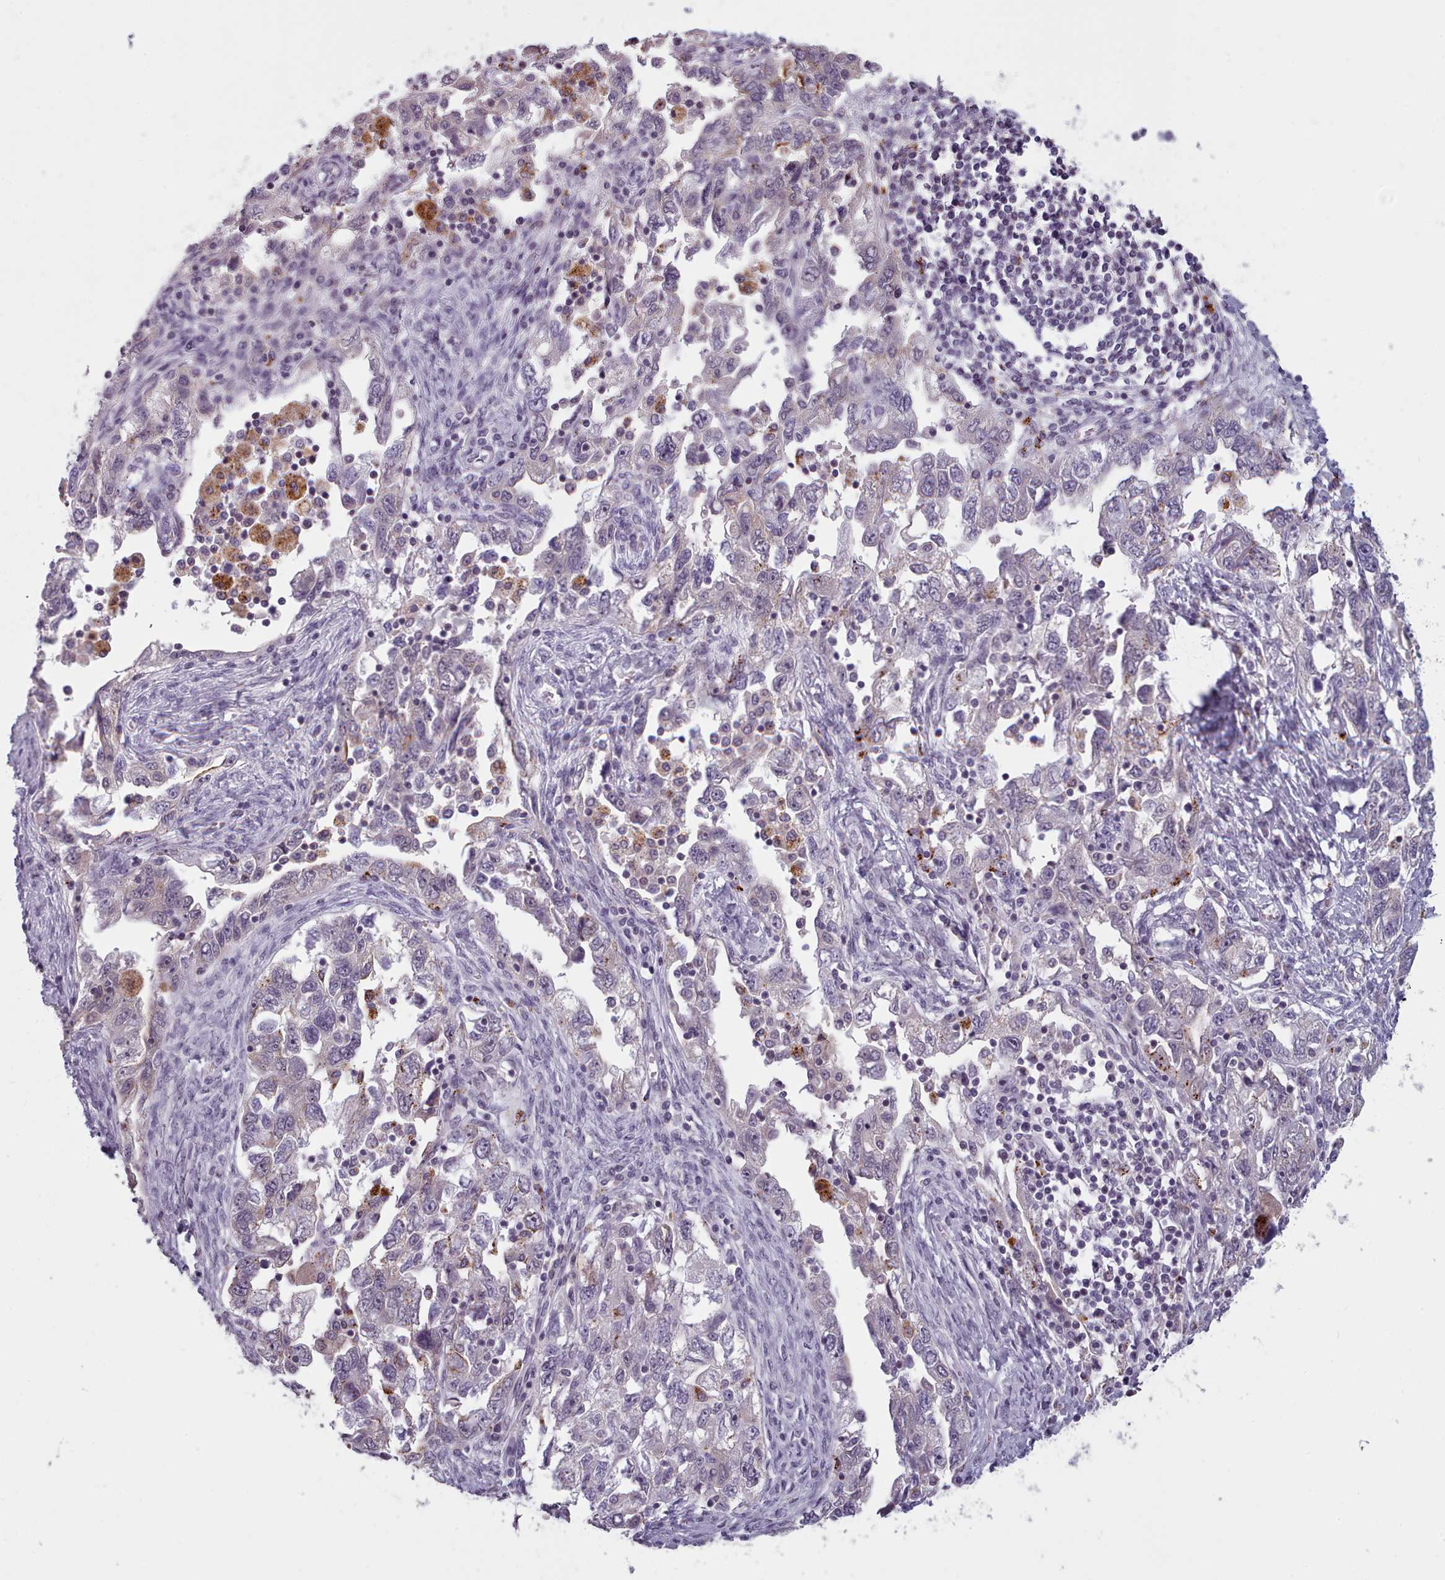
{"staining": {"intensity": "negative", "quantity": "none", "location": "none"}, "tissue": "ovarian cancer", "cell_type": "Tumor cells", "image_type": "cancer", "snomed": [{"axis": "morphology", "description": "Carcinoma, NOS"}, {"axis": "morphology", "description": "Cystadenocarcinoma, serous, NOS"}, {"axis": "topography", "description": "Ovary"}], "caption": "The IHC photomicrograph has no significant staining in tumor cells of ovarian serous cystadenocarcinoma tissue.", "gene": "PBX4", "patient": {"sex": "female", "age": 69}}